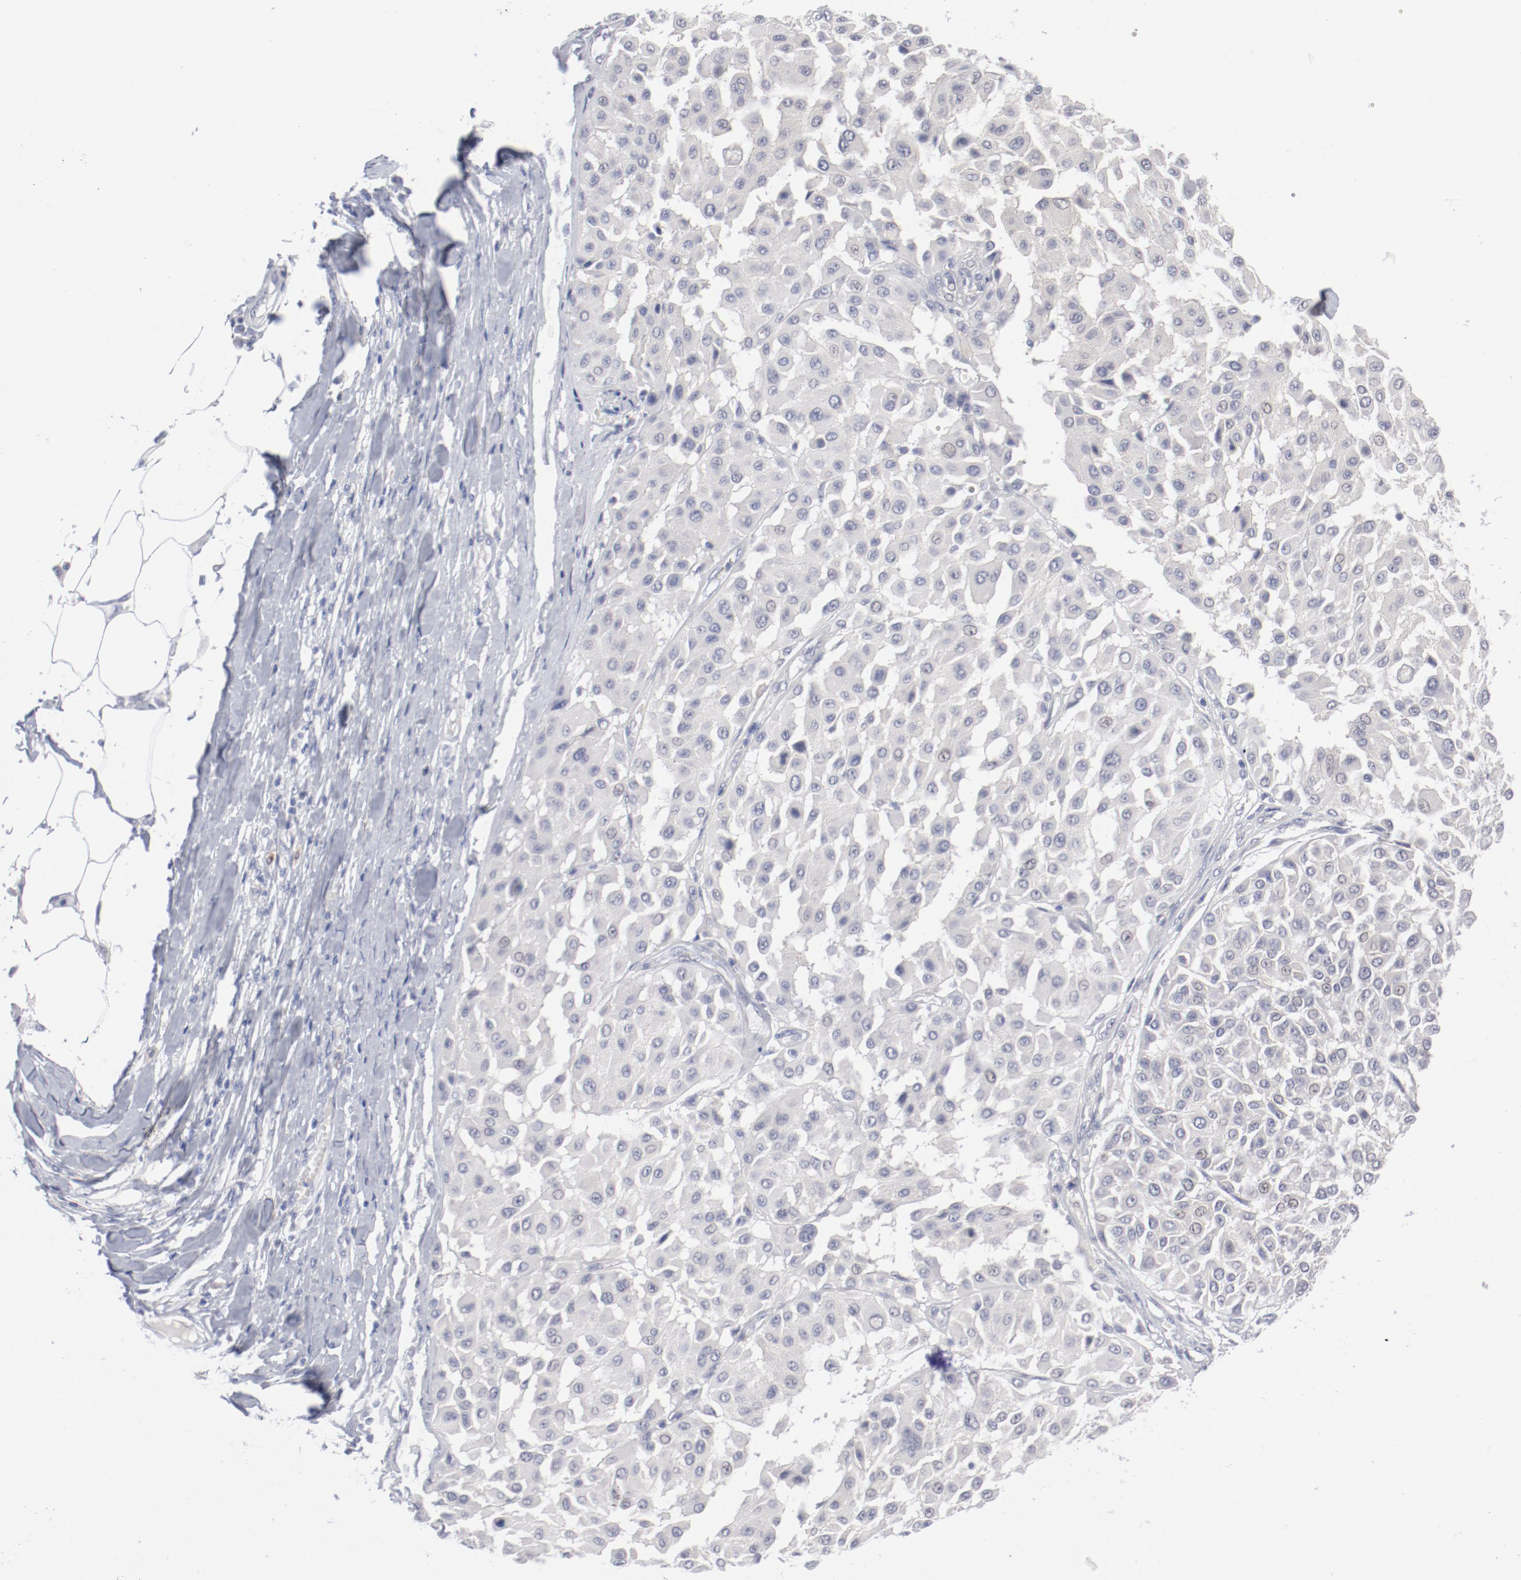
{"staining": {"intensity": "negative", "quantity": "none", "location": "none"}, "tissue": "melanoma", "cell_type": "Tumor cells", "image_type": "cancer", "snomed": [{"axis": "morphology", "description": "Malignant melanoma, Metastatic site"}, {"axis": "topography", "description": "Soft tissue"}], "caption": "The IHC photomicrograph has no significant expression in tumor cells of malignant melanoma (metastatic site) tissue.", "gene": "SH3BGR", "patient": {"sex": "male", "age": 41}}